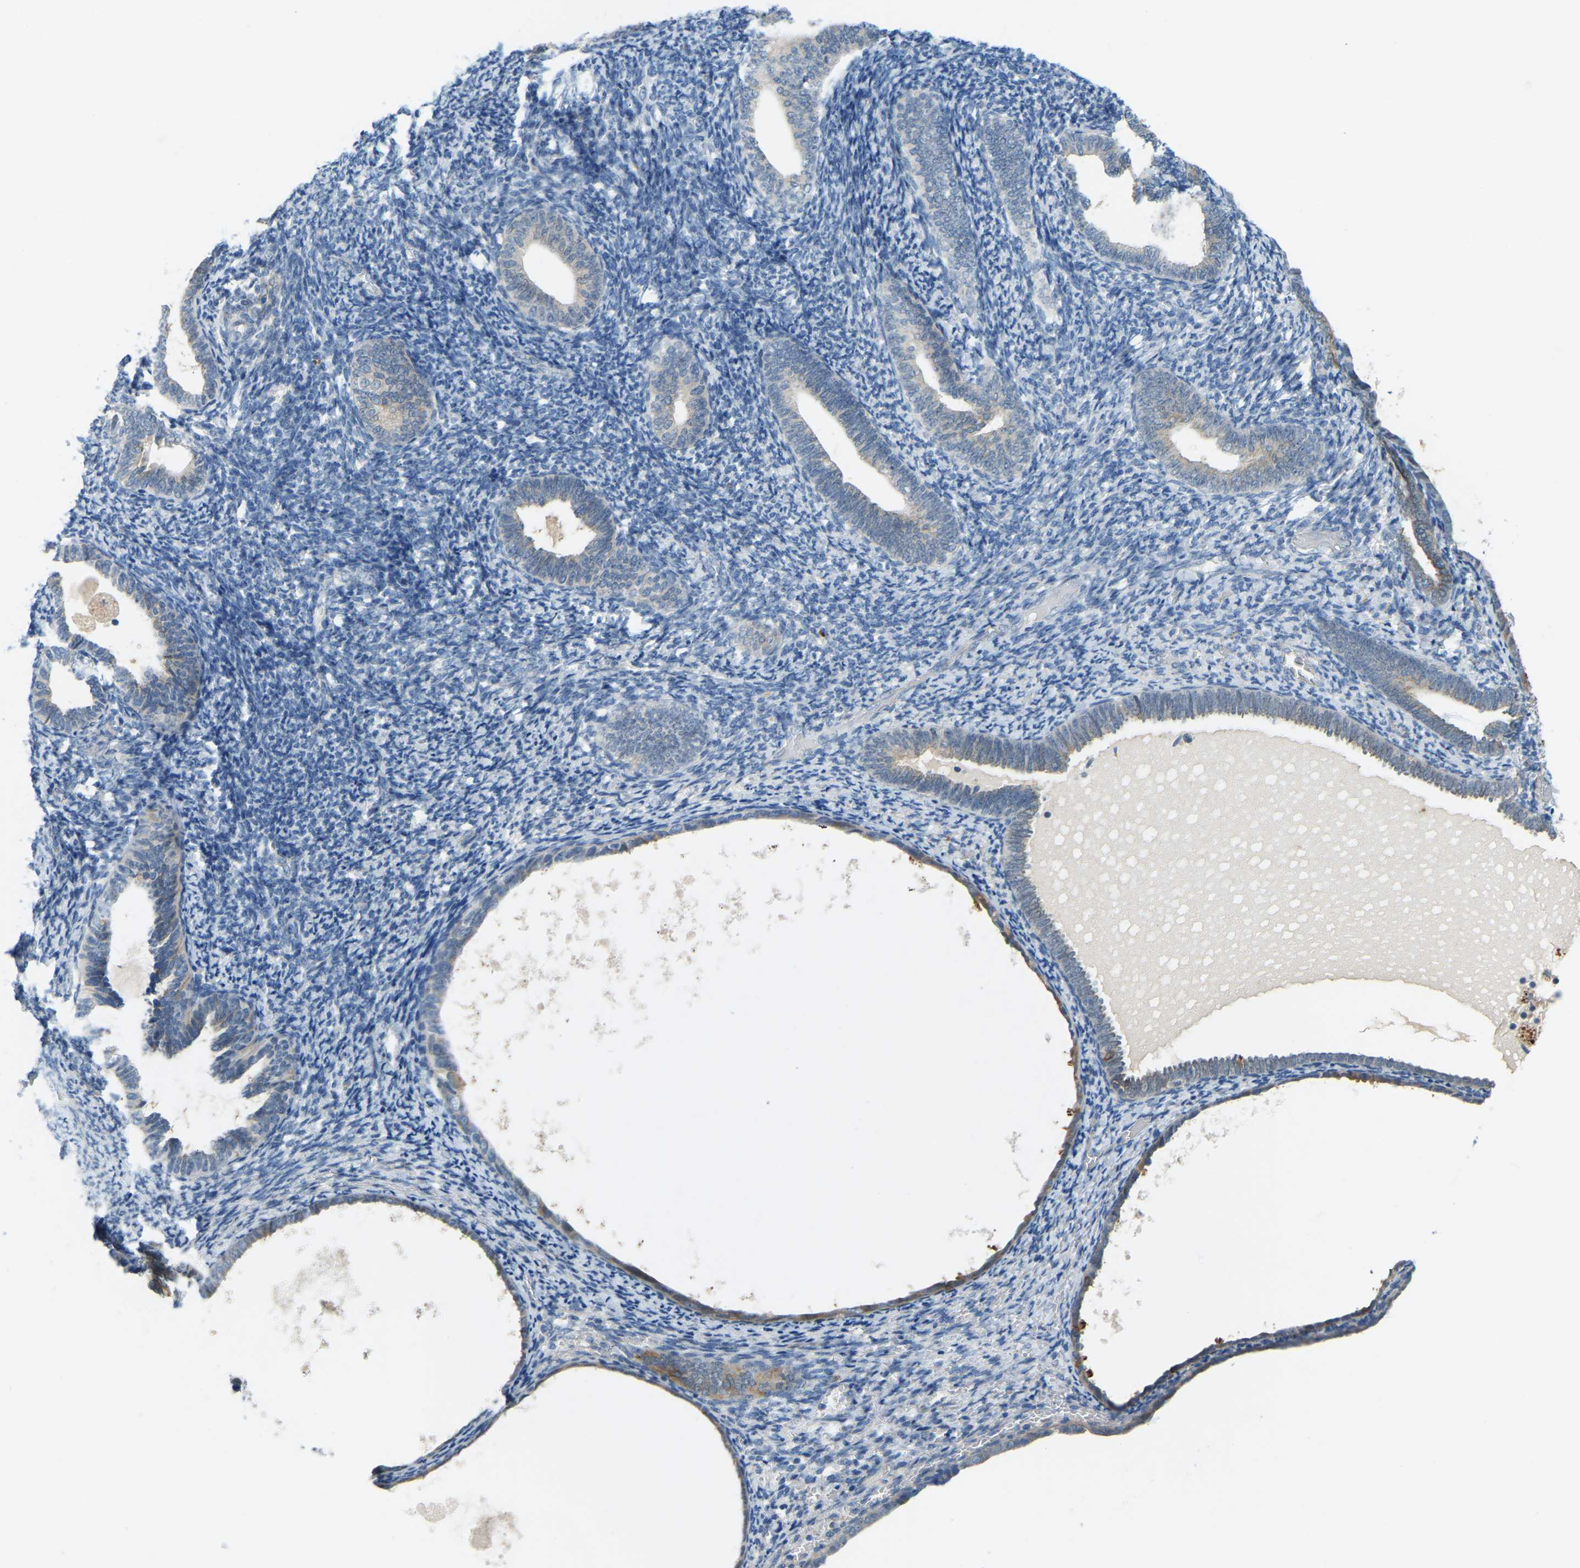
{"staining": {"intensity": "negative", "quantity": "none", "location": "none"}, "tissue": "endometrium", "cell_type": "Cells in endometrial stroma", "image_type": "normal", "snomed": [{"axis": "morphology", "description": "Normal tissue, NOS"}, {"axis": "topography", "description": "Endometrium"}], "caption": "A photomicrograph of endometrium stained for a protein demonstrates no brown staining in cells in endometrial stroma.", "gene": "NME8", "patient": {"sex": "female", "age": 66}}